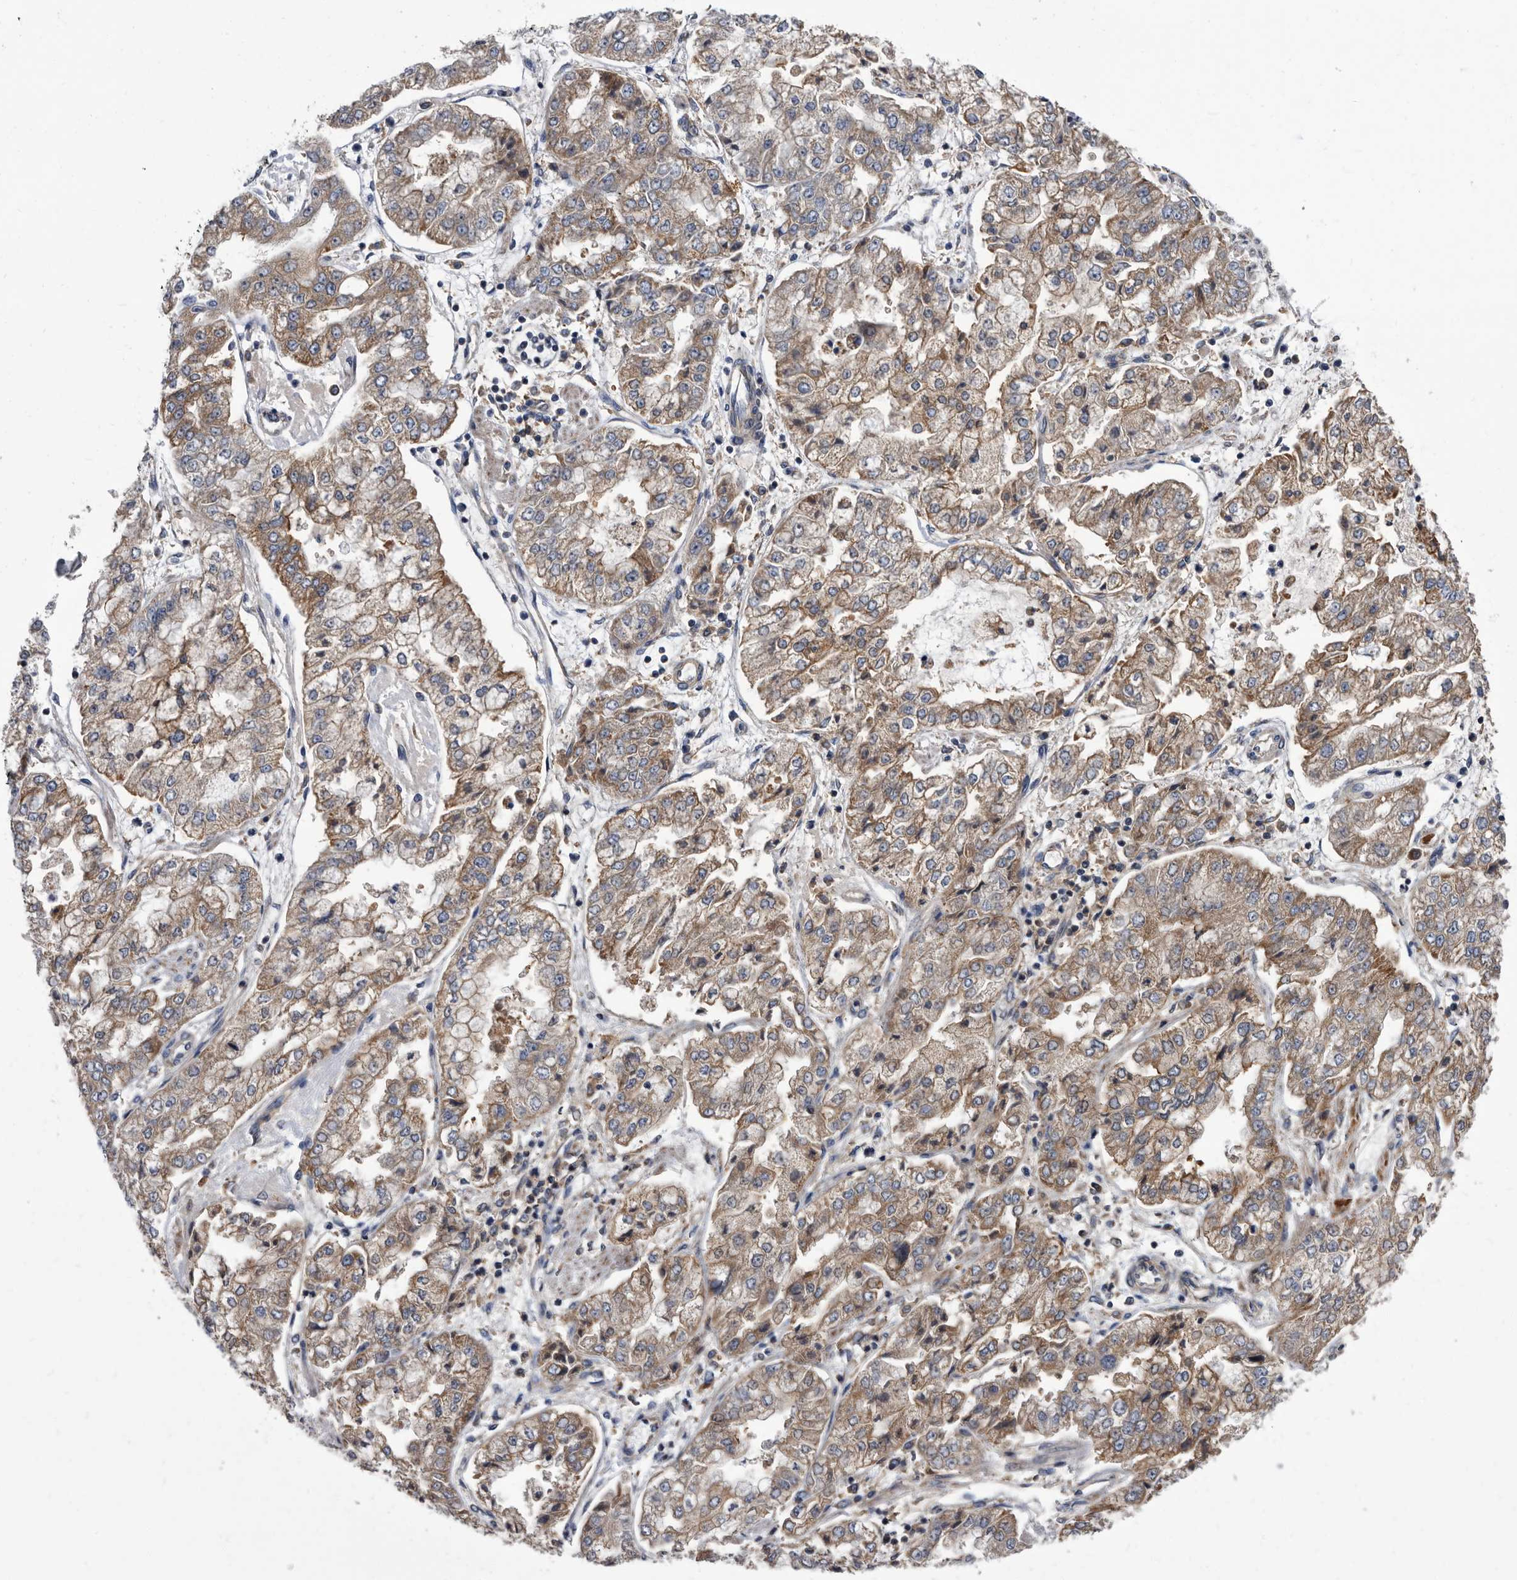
{"staining": {"intensity": "moderate", "quantity": ">75%", "location": "cytoplasmic/membranous"}, "tissue": "stomach cancer", "cell_type": "Tumor cells", "image_type": "cancer", "snomed": [{"axis": "morphology", "description": "Adenocarcinoma, NOS"}, {"axis": "topography", "description": "Stomach"}], "caption": "IHC (DAB) staining of stomach cancer displays moderate cytoplasmic/membranous protein staining in approximately >75% of tumor cells.", "gene": "DTNBP1", "patient": {"sex": "male", "age": 76}}